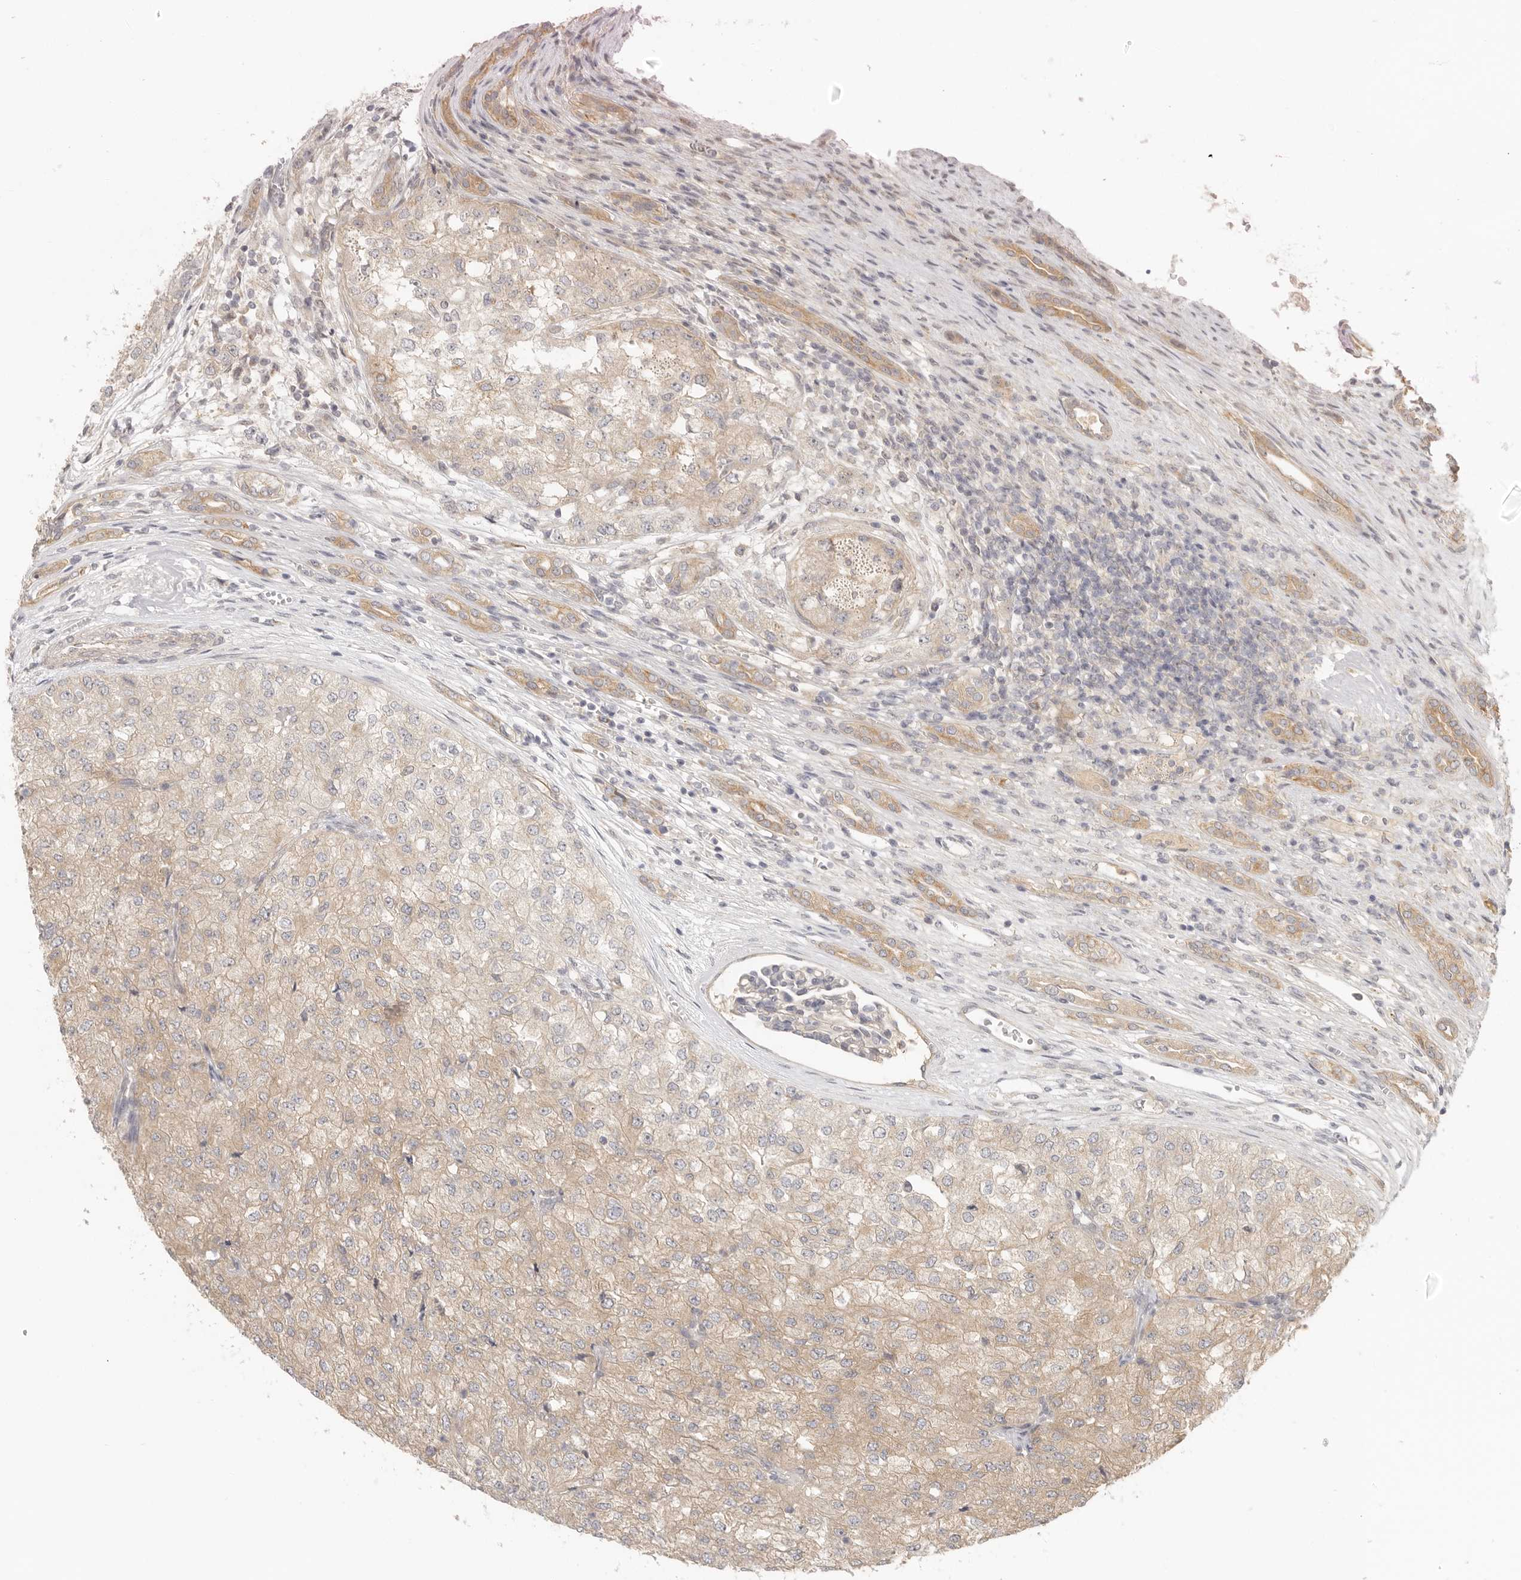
{"staining": {"intensity": "weak", "quantity": ">75%", "location": "cytoplasmic/membranous"}, "tissue": "renal cancer", "cell_type": "Tumor cells", "image_type": "cancer", "snomed": [{"axis": "morphology", "description": "Adenocarcinoma, NOS"}, {"axis": "topography", "description": "Kidney"}], "caption": "A brown stain highlights weak cytoplasmic/membranous positivity of a protein in human adenocarcinoma (renal) tumor cells.", "gene": "AHDC1", "patient": {"sex": "female", "age": 54}}